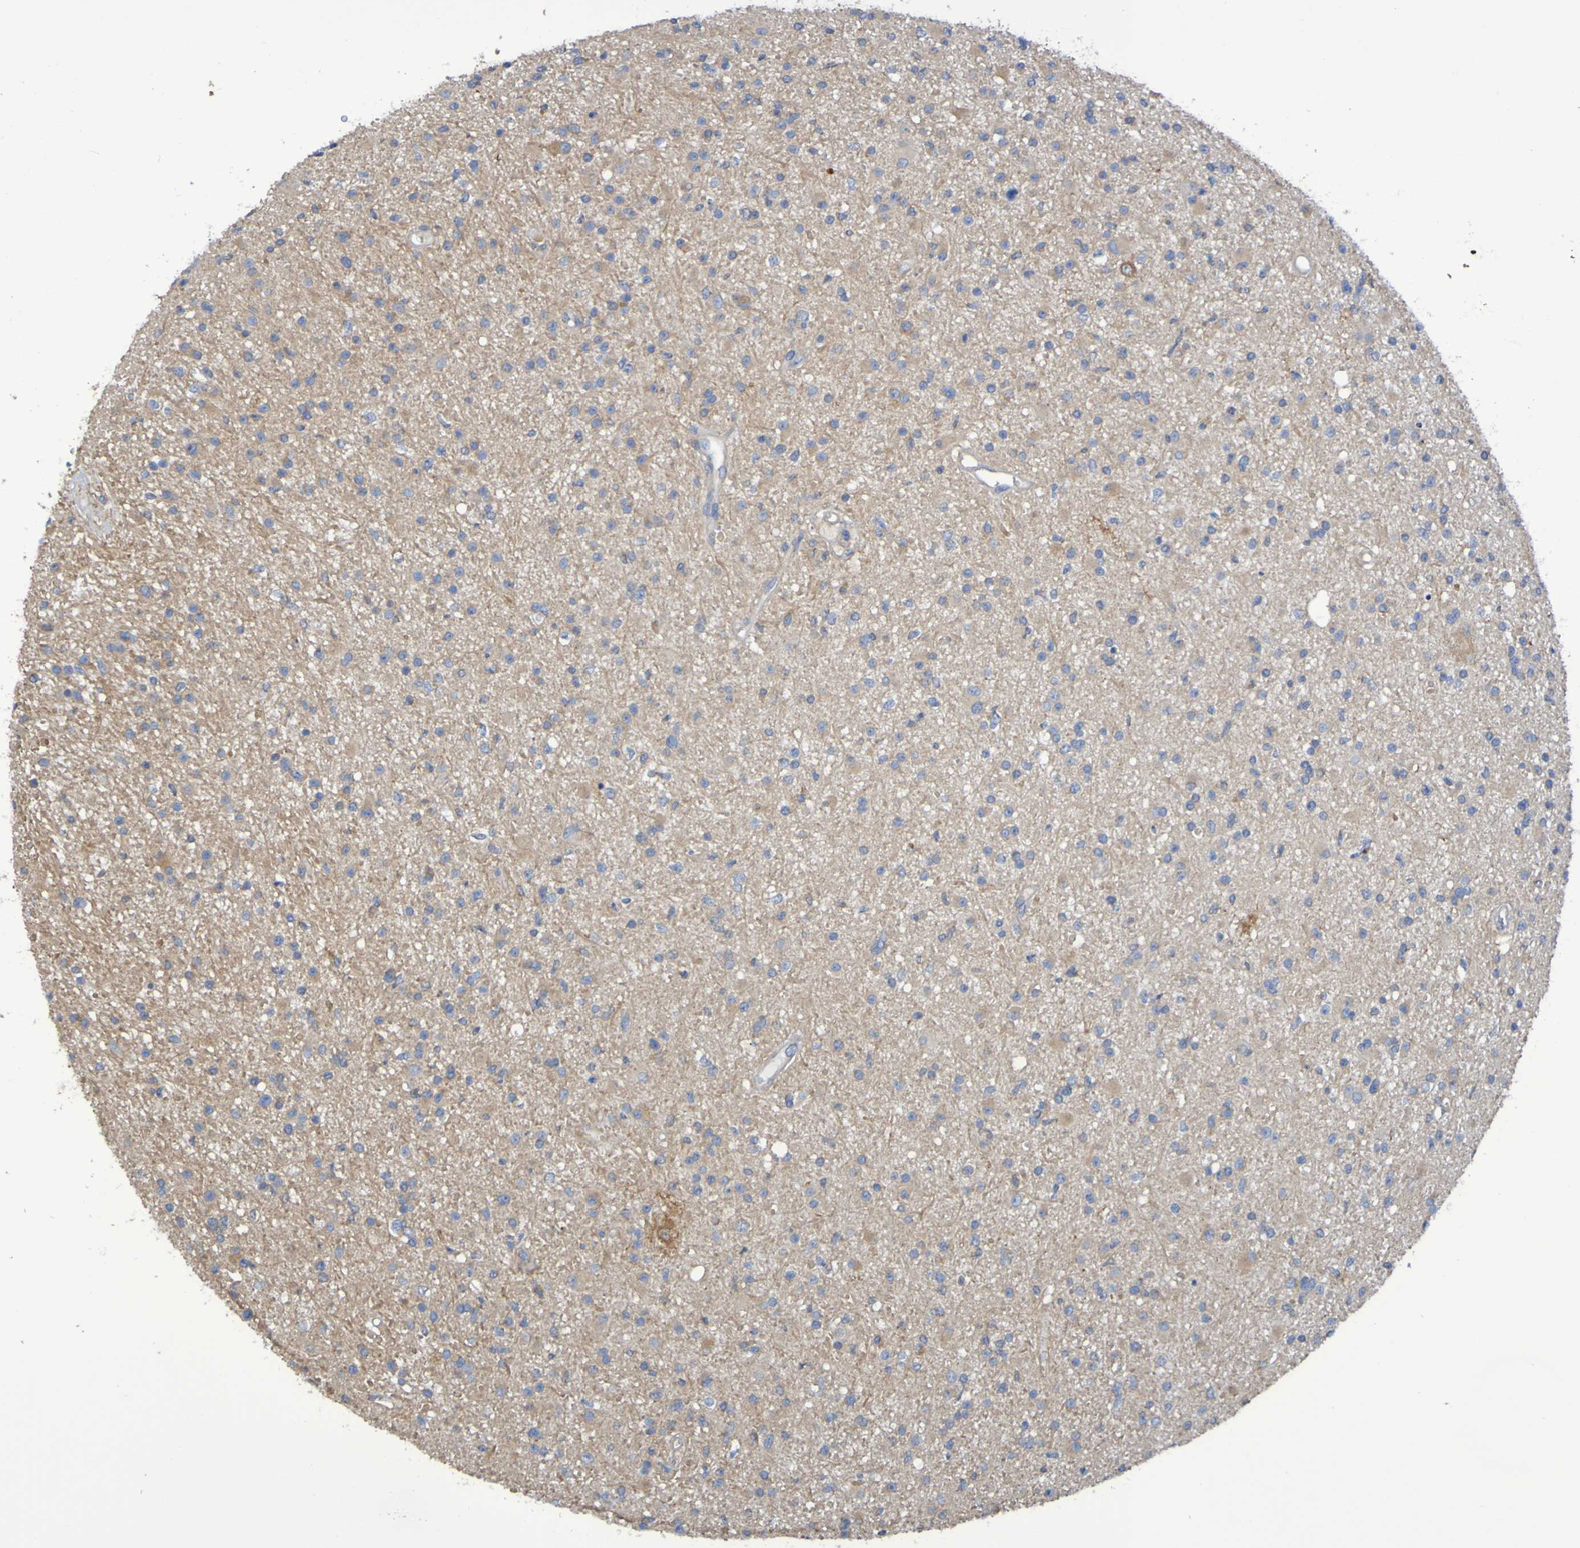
{"staining": {"intensity": "weak", "quantity": "<25%", "location": "cytoplasmic/membranous"}, "tissue": "glioma", "cell_type": "Tumor cells", "image_type": "cancer", "snomed": [{"axis": "morphology", "description": "Glioma, malignant, High grade"}, {"axis": "topography", "description": "Brain"}], "caption": "This is a photomicrograph of immunohistochemistry staining of glioma, which shows no expression in tumor cells.", "gene": "SYNJ1", "patient": {"sex": "male", "age": 33}}